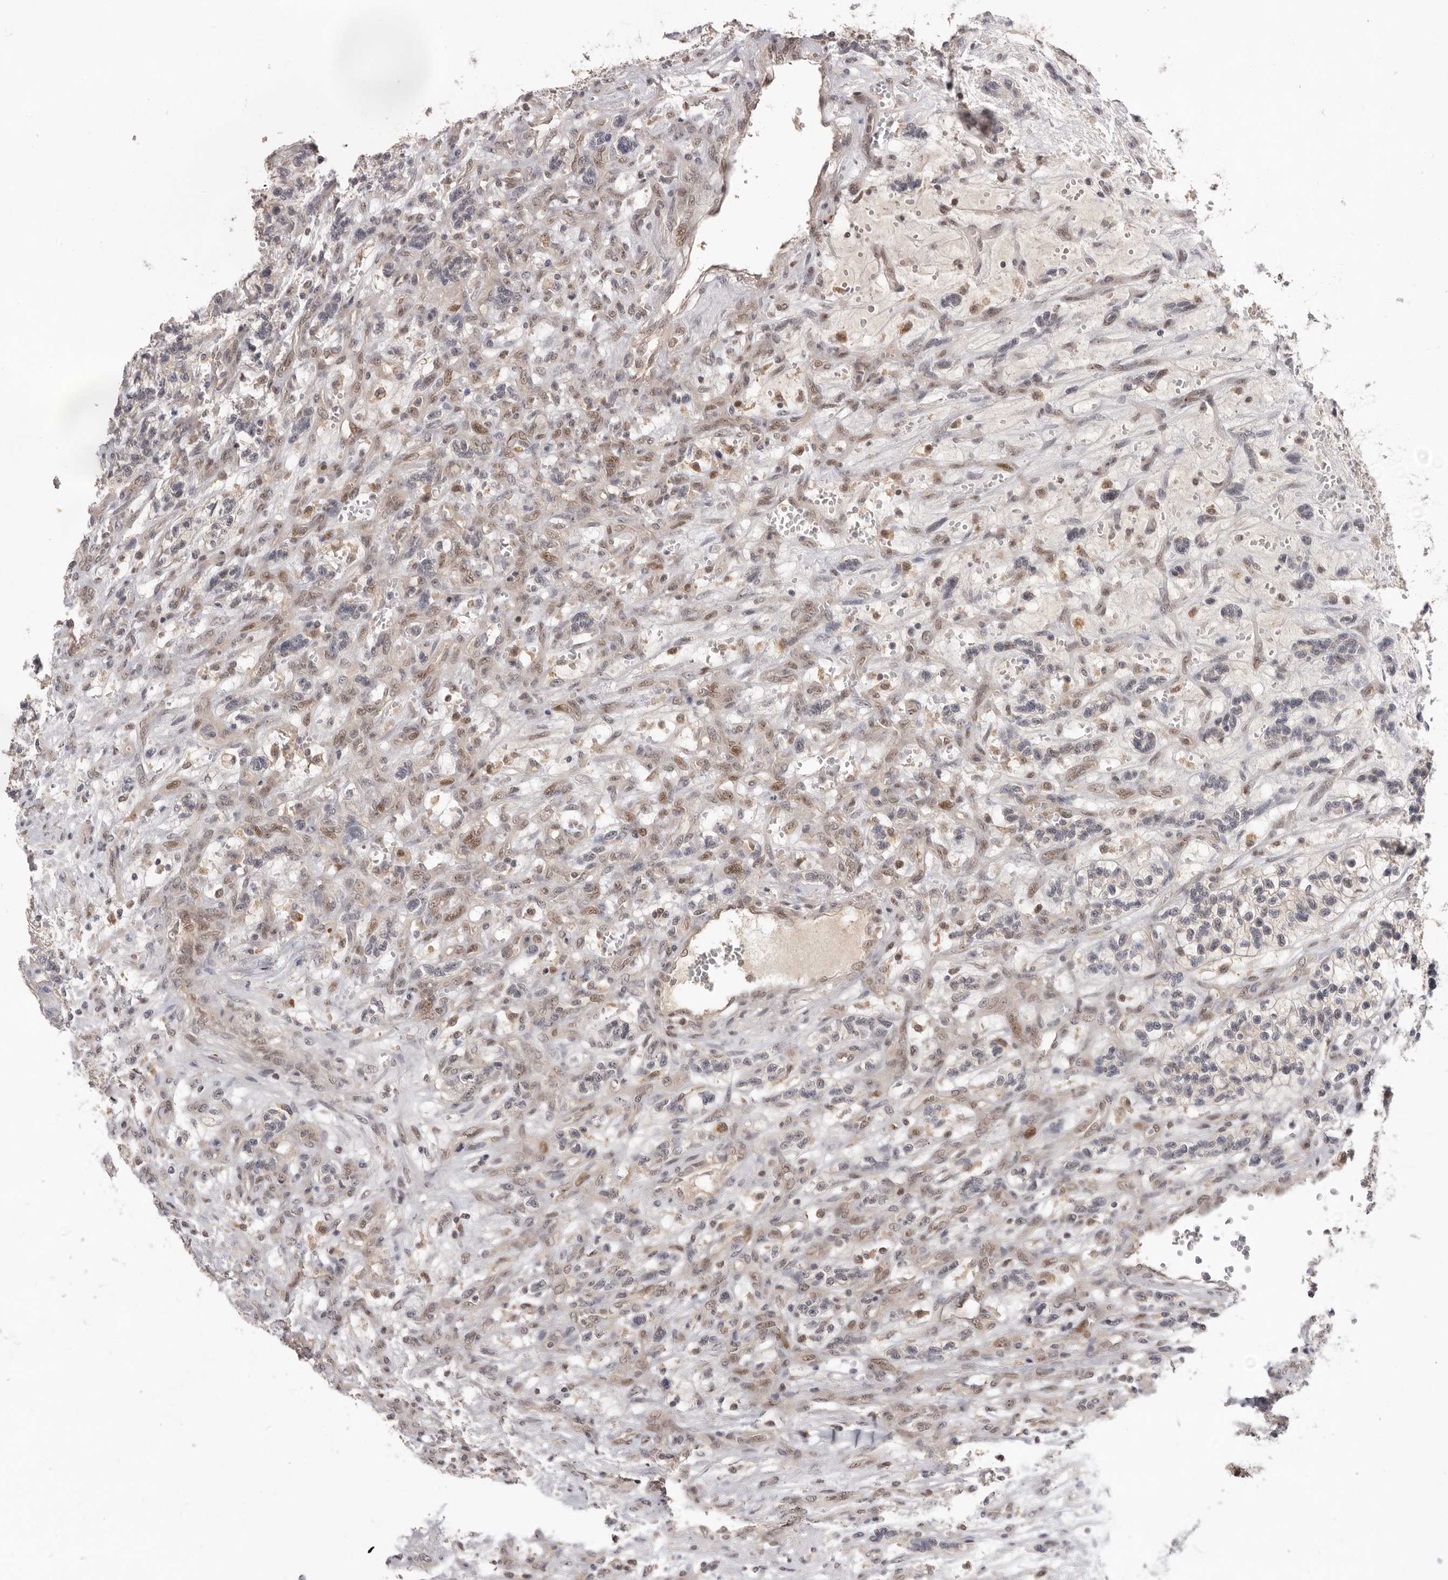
{"staining": {"intensity": "moderate", "quantity": "<25%", "location": "nuclear"}, "tissue": "renal cancer", "cell_type": "Tumor cells", "image_type": "cancer", "snomed": [{"axis": "morphology", "description": "Adenocarcinoma, NOS"}, {"axis": "topography", "description": "Kidney"}], "caption": "Immunohistochemical staining of human renal cancer (adenocarcinoma) exhibits moderate nuclear protein positivity in about <25% of tumor cells.", "gene": "BRCA2", "patient": {"sex": "female", "age": 57}}